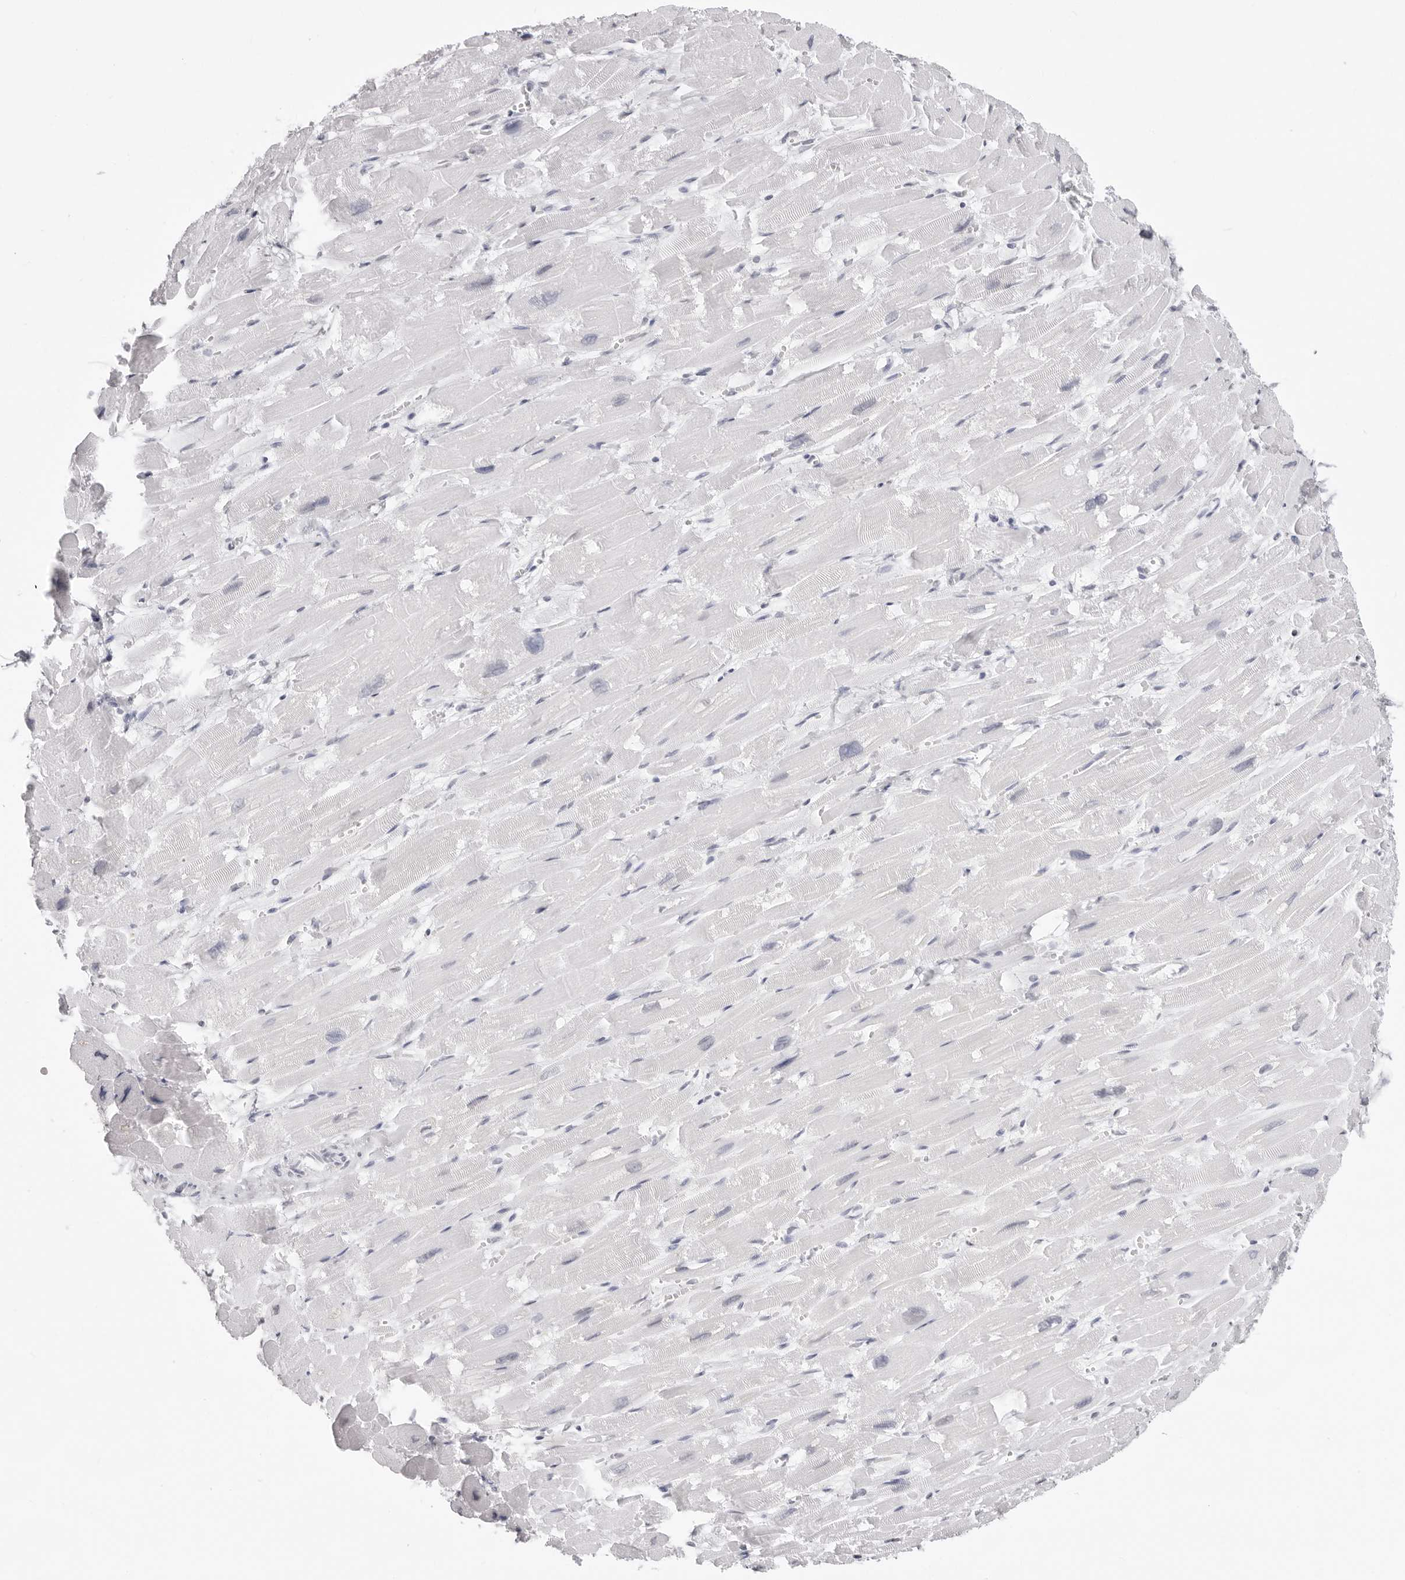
{"staining": {"intensity": "negative", "quantity": "none", "location": "none"}, "tissue": "heart muscle", "cell_type": "Cardiomyocytes", "image_type": "normal", "snomed": [{"axis": "morphology", "description": "Normal tissue, NOS"}, {"axis": "topography", "description": "Heart"}], "caption": "The histopathology image exhibits no staining of cardiomyocytes in unremarkable heart muscle. (DAB (3,3'-diaminobenzidine) immunohistochemistry visualized using brightfield microscopy, high magnification).", "gene": "CST5", "patient": {"sex": "male", "age": 54}}